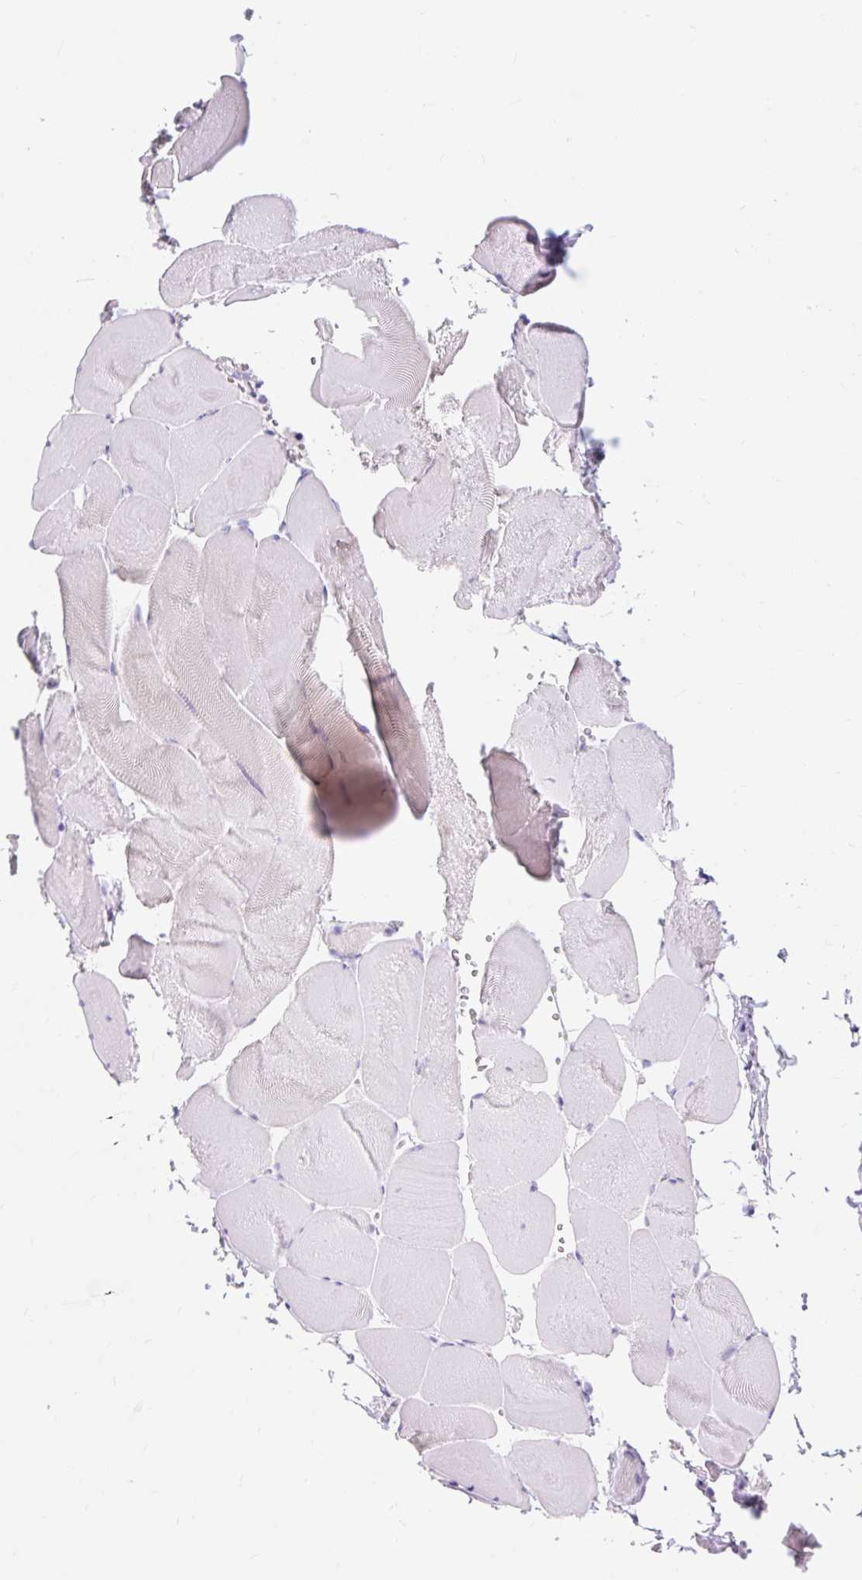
{"staining": {"intensity": "negative", "quantity": "none", "location": "none"}, "tissue": "skeletal muscle", "cell_type": "Myocytes", "image_type": "normal", "snomed": [{"axis": "morphology", "description": "Normal tissue, NOS"}, {"axis": "topography", "description": "Skeletal muscle"}], "caption": "DAB immunohistochemical staining of benign human skeletal muscle displays no significant positivity in myocytes. The staining was performed using DAB (3,3'-diaminobenzidine) to visualize the protein expression in brown, while the nuclei were stained in blue with hematoxylin (Magnification: 20x).", "gene": "ITPK1", "patient": {"sex": "female", "age": 64}}